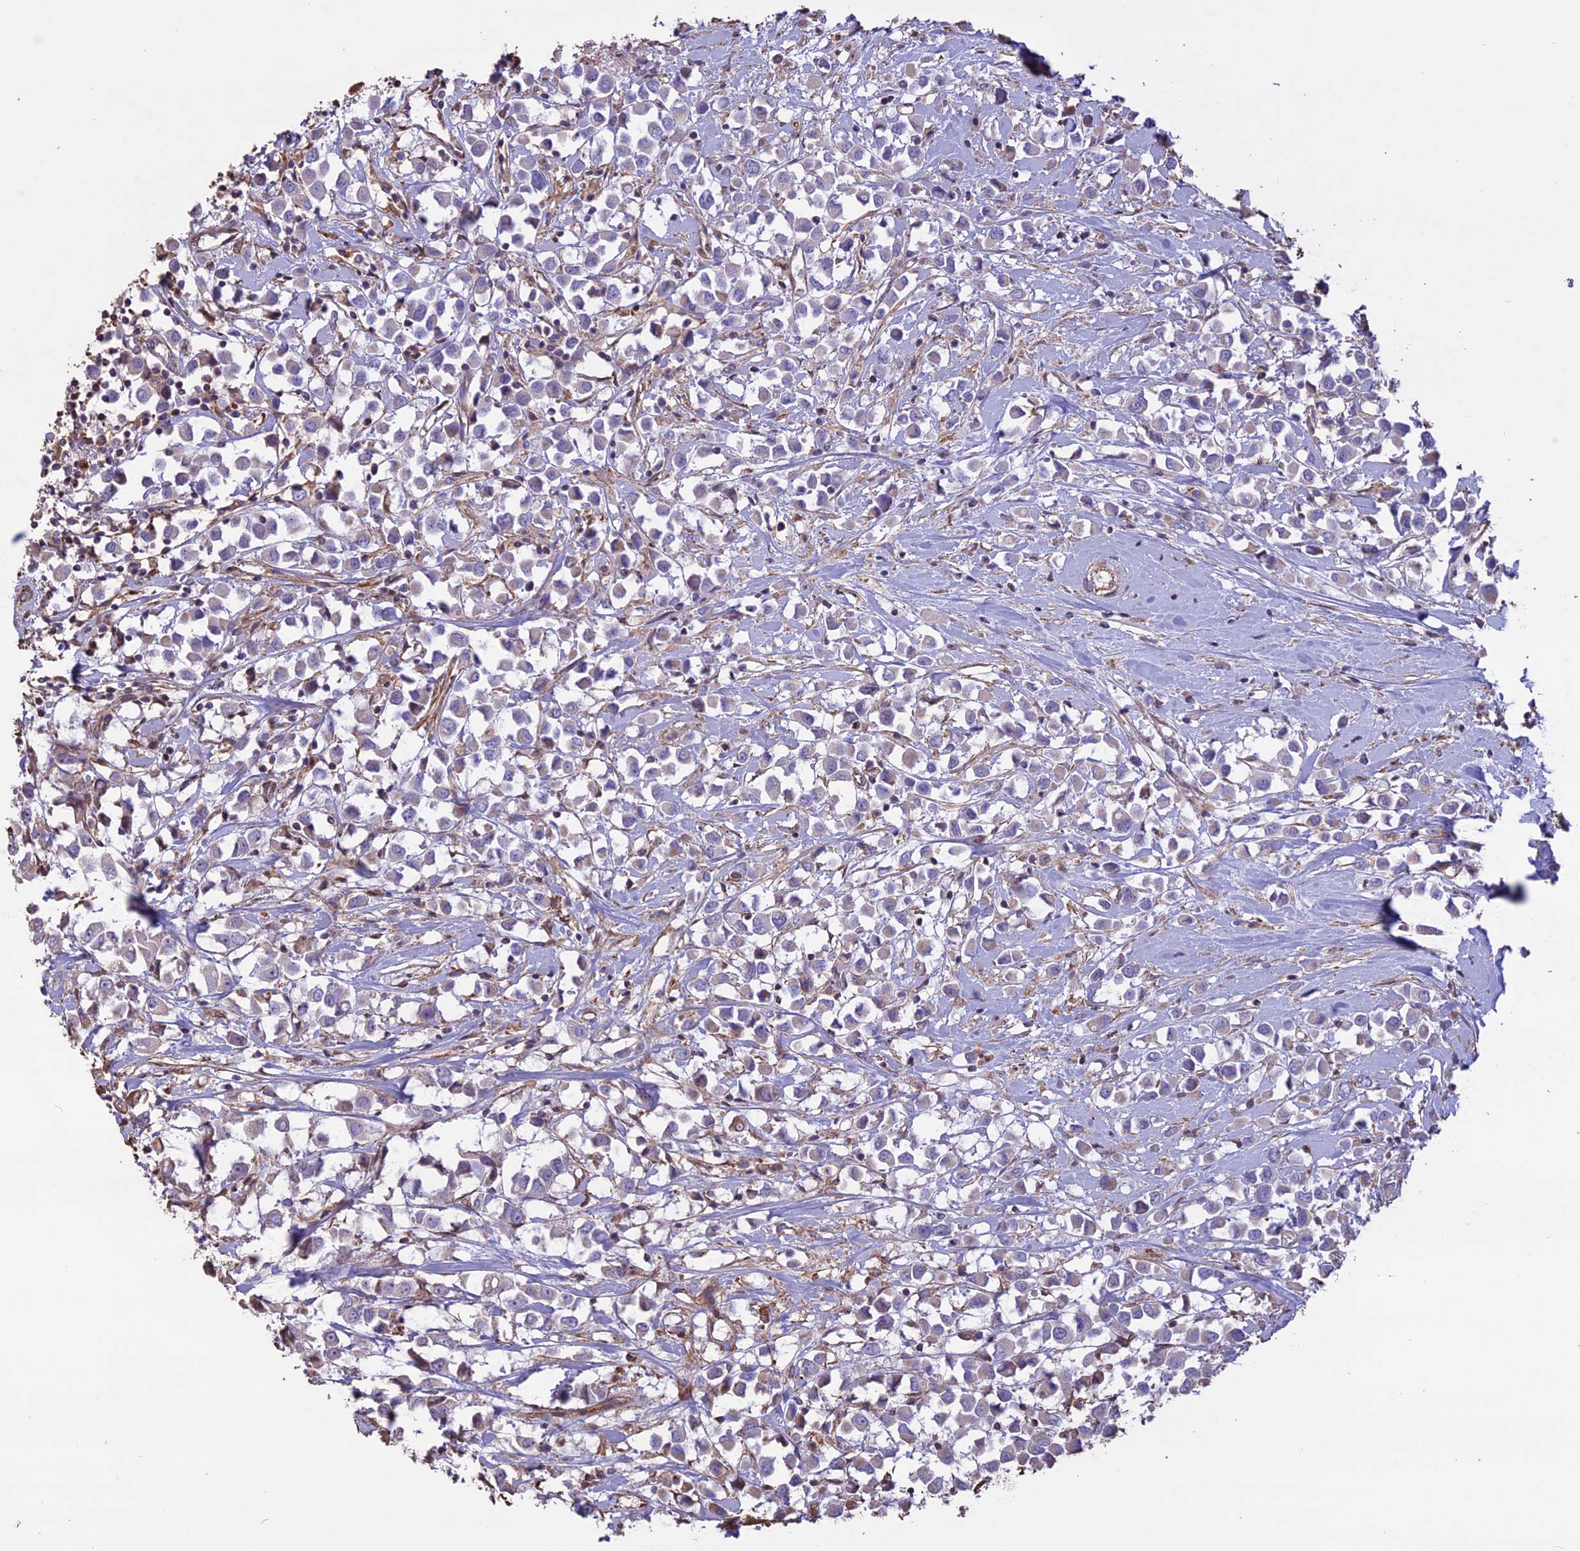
{"staining": {"intensity": "negative", "quantity": "none", "location": "none"}, "tissue": "breast cancer", "cell_type": "Tumor cells", "image_type": "cancer", "snomed": [{"axis": "morphology", "description": "Duct carcinoma"}, {"axis": "topography", "description": "Breast"}], "caption": "Immunohistochemistry (IHC) of human breast cancer (infiltrating ductal carcinoma) exhibits no positivity in tumor cells.", "gene": "CCDC148", "patient": {"sex": "female", "age": 61}}